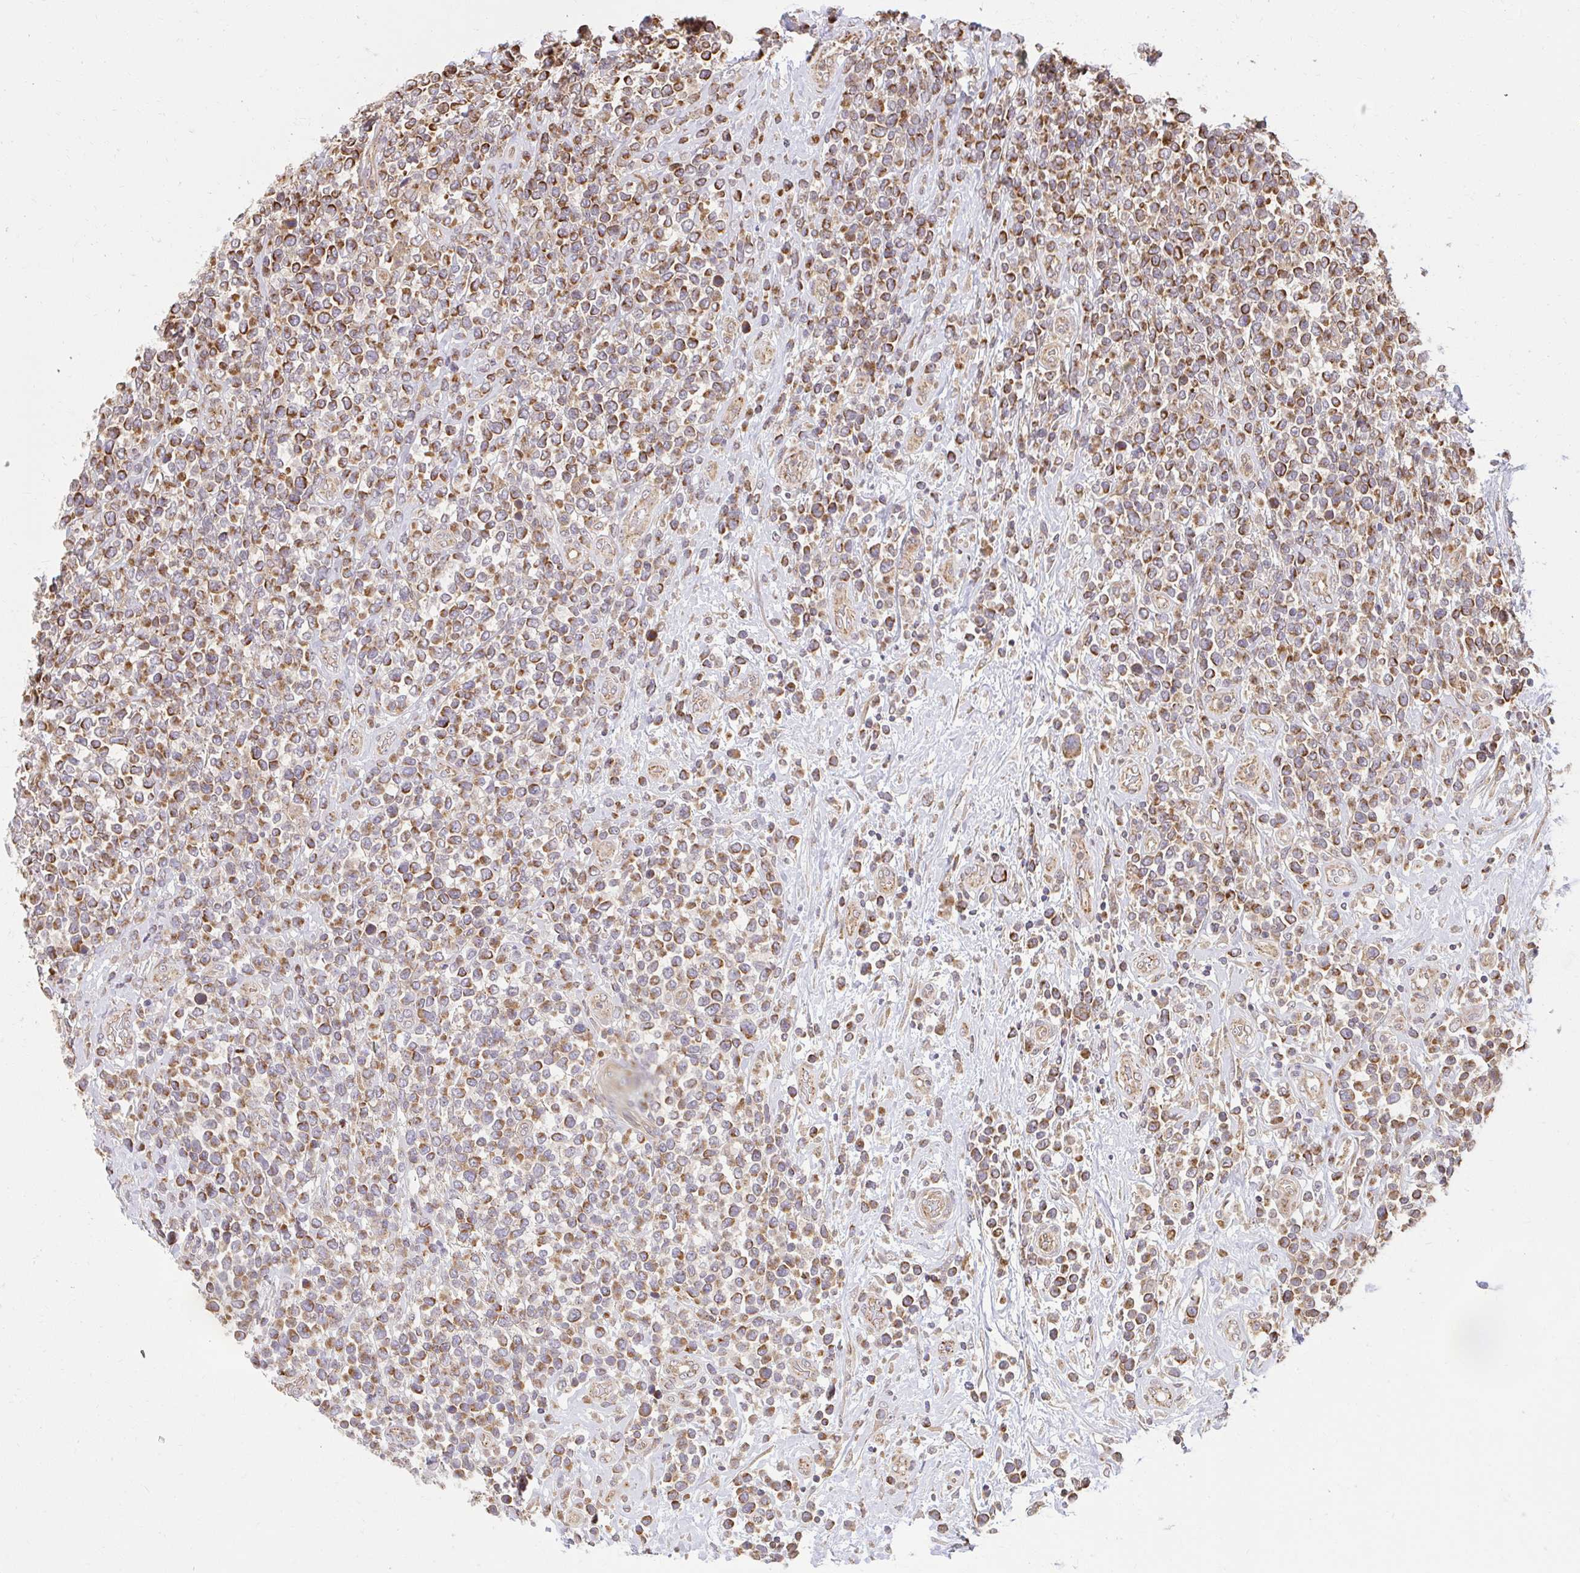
{"staining": {"intensity": "moderate", "quantity": ">75%", "location": "cytoplasmic/membranous"}, "tissue": "lymphoma", "cell_type": "Tumor cells", "image_type": "cancer", "snomed": [{"axis": "morphology", "description": "Malignant lymphoma, non-Hodgkin's type, High grade"}, {"axis": "topography", "description": "Soft tissue"}], "caption": "Lymphoma stained with IHC displays moderate cytoplasmic/membranous staining in approximately >75% of tumor cells.", "gene": "GNS", "patient": {"sex": "female", "age": 56}}